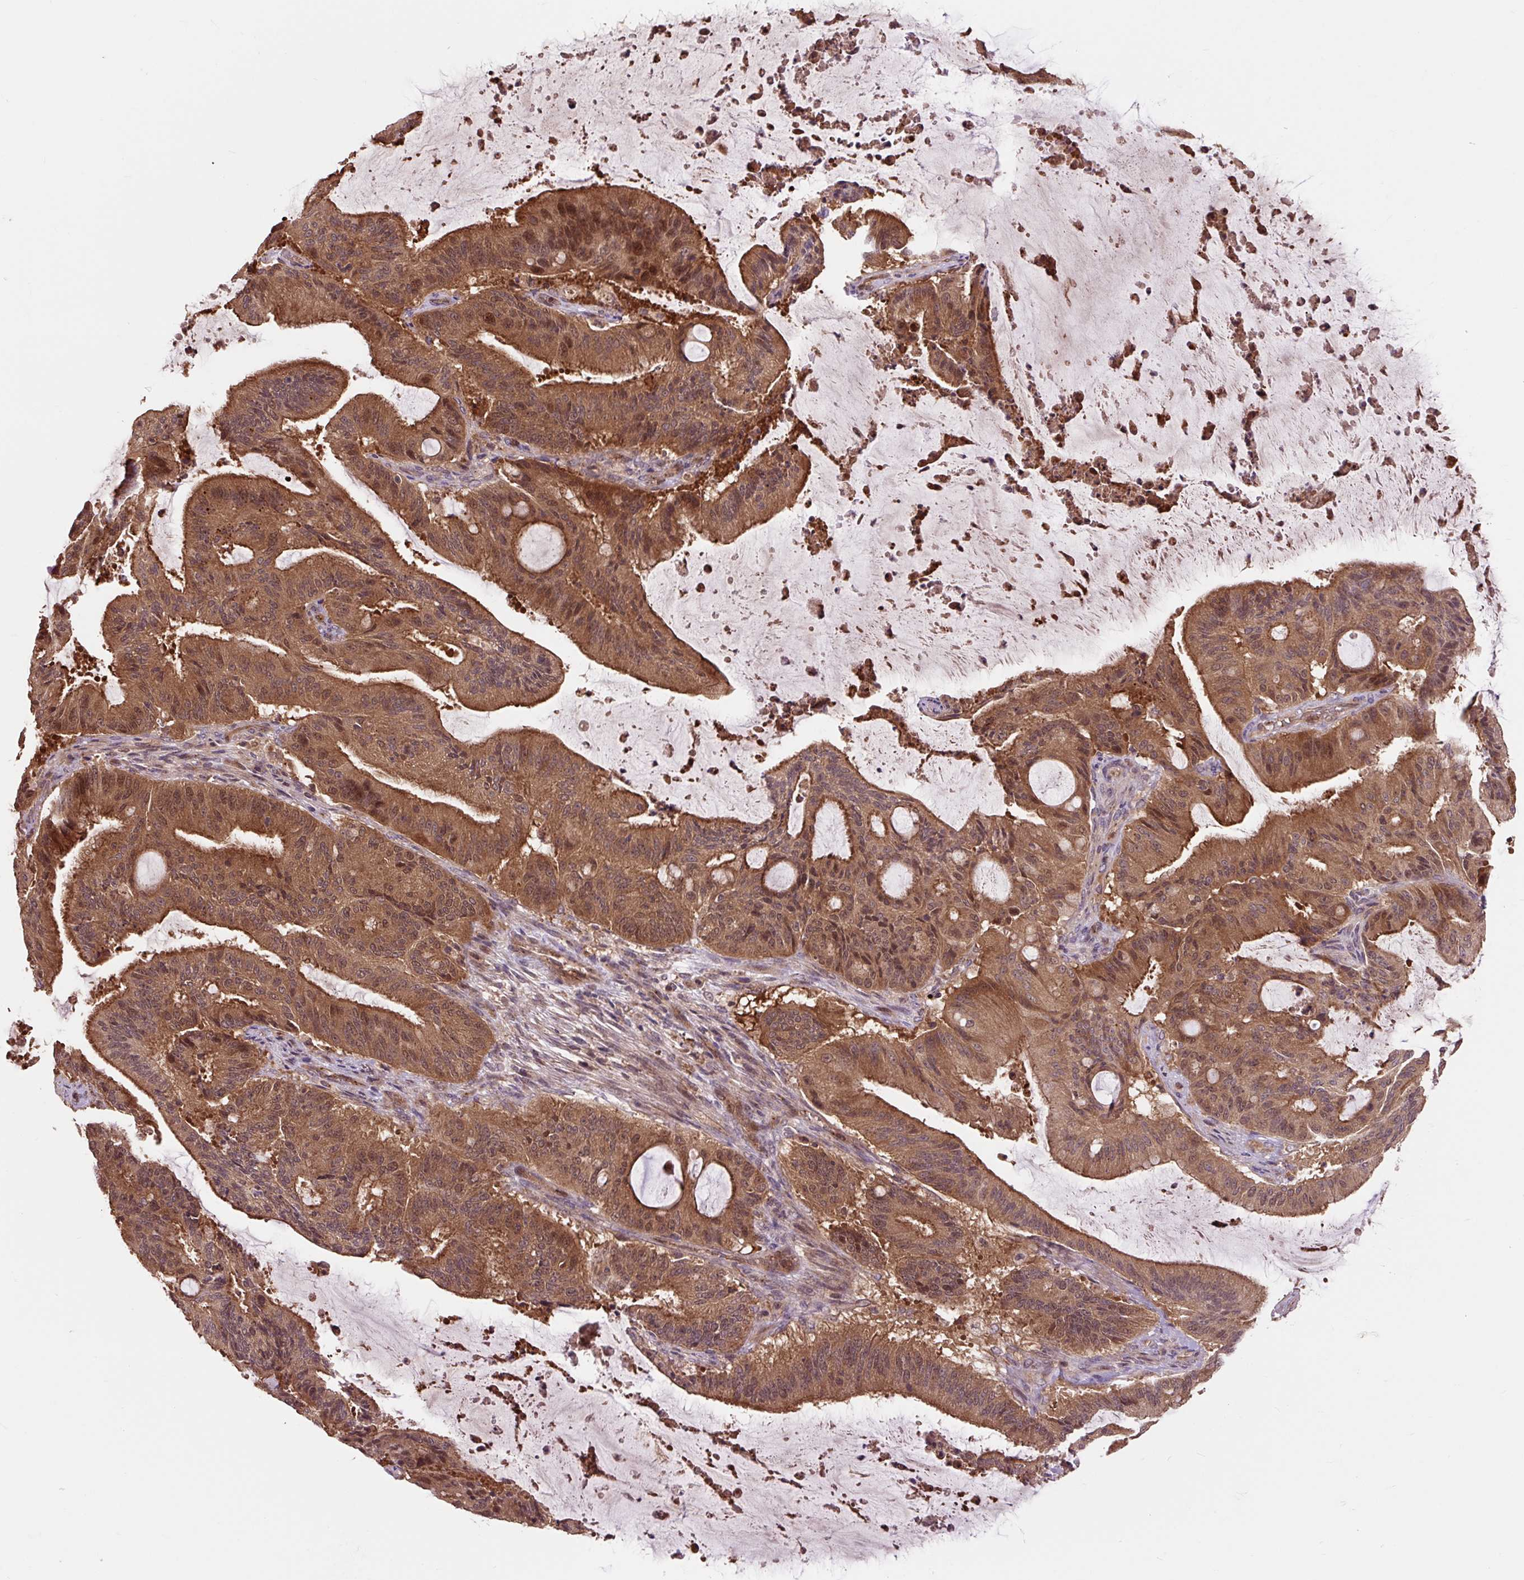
{"staining": {"intensity": "strong", "quantity": ">75%", "location": "cytoplasmic/membranous,nuclear"}, "tissue": "liver cancer", "cell_type": "Tumor cells", "image_type": "cancer", "snomed": [{"axis": "morphology", "description": "Normal tissue, NOS"}, {"axis": "morphology", "description": "Cholangiocarcinoma"}, {"axis": "topography", "description": "Liver"}, {"axis": "topography", "description": "Peripheral nerve tissue"}], "caption": "High-power microscopy captured an IHC photomicrograph of liver cancer, revealing strong cytoplasmic/membranous and nuclear positivity in about >75% of tumor cells.", "gene": "MMS19", "patient": {"sex": "female", "age": 73}}